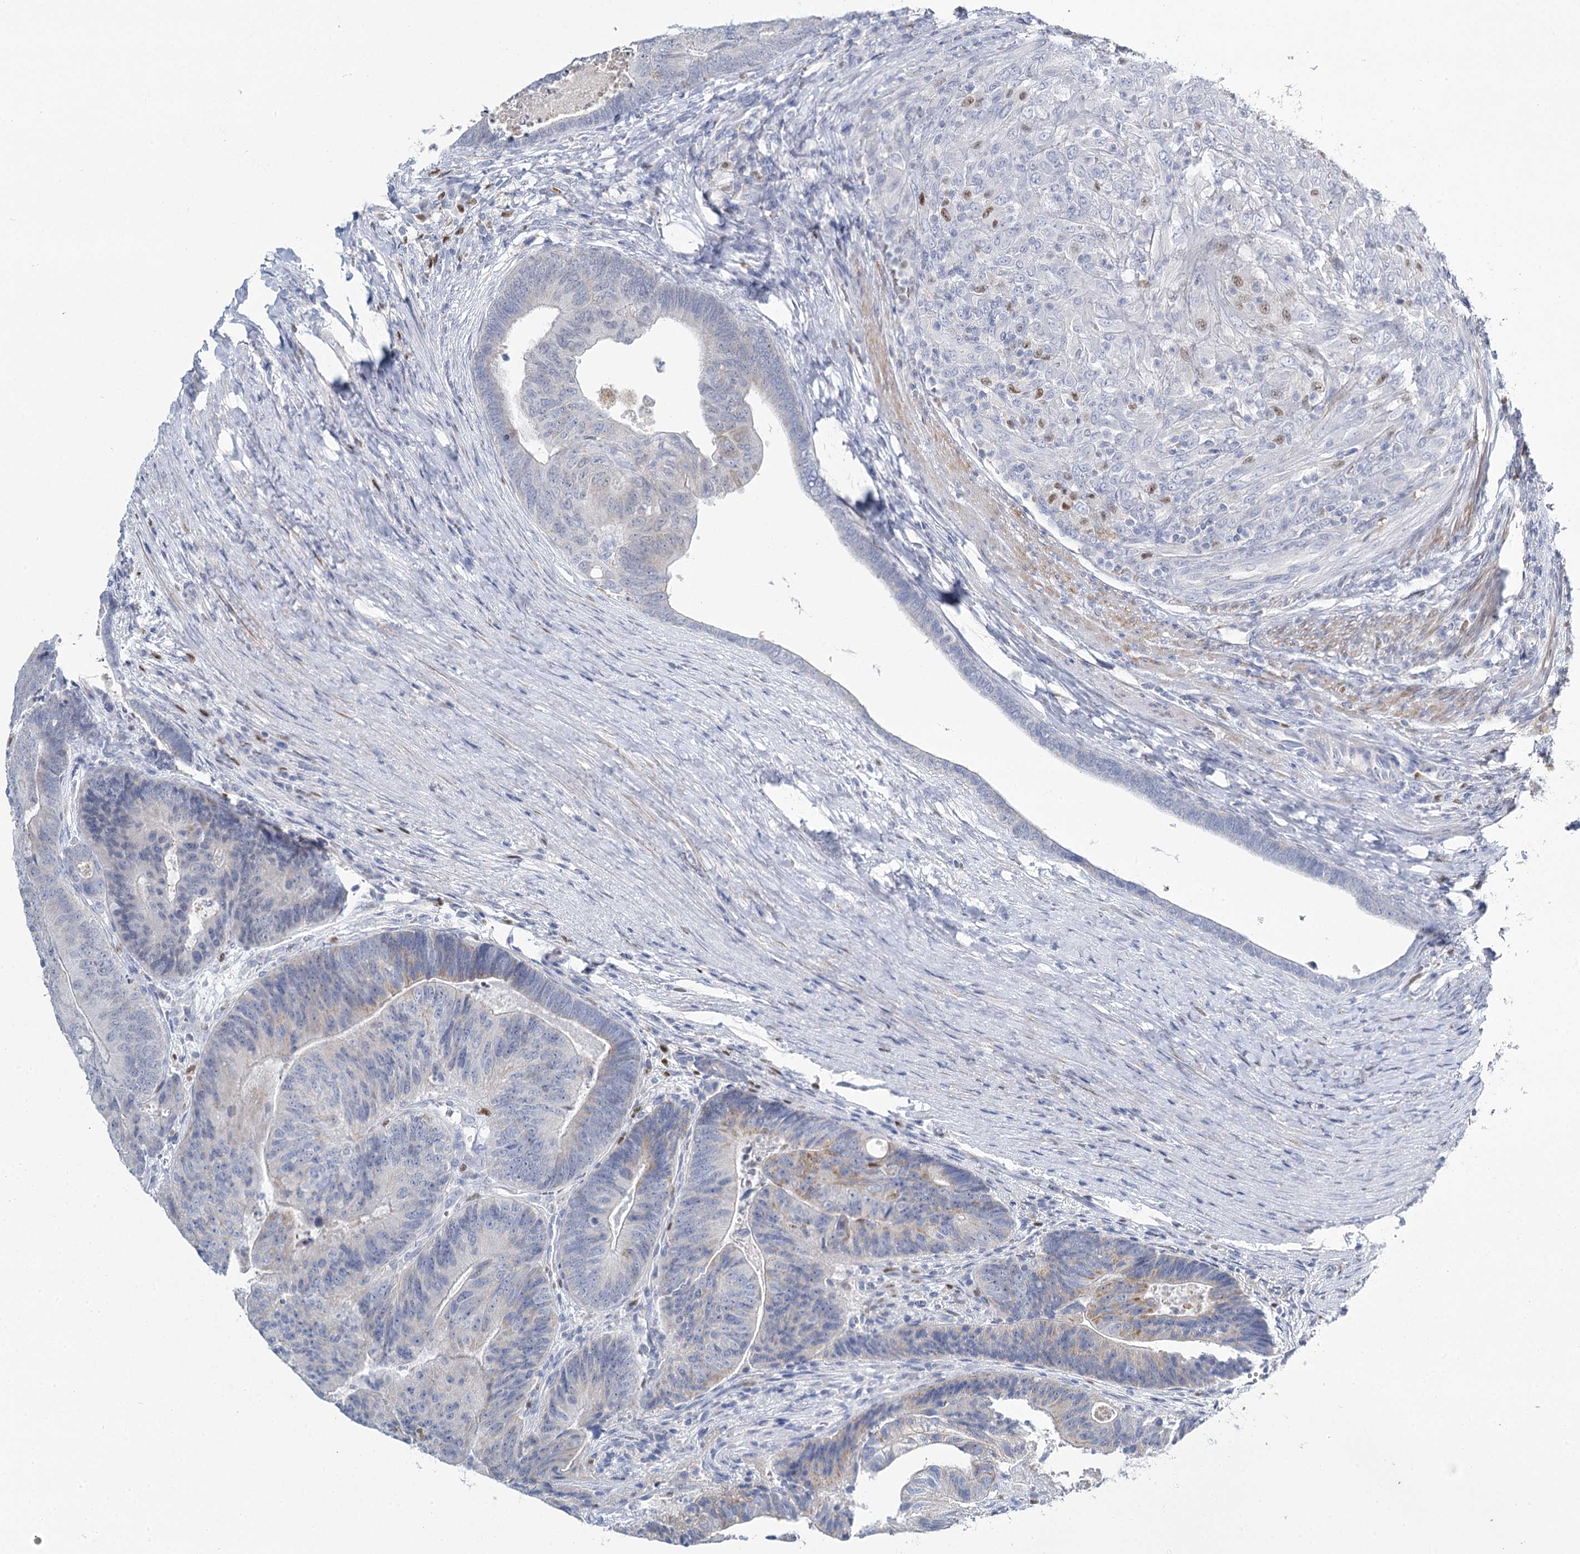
{"staining": {"intensity": "negative", "quantity": "none", "location": "none"}, "tissue": "colorectal cancer", "cell_type": "Tumor cells", "image_type": "cancer", "snomed": [{"axis": "morphology", "description": "Adenocarcinoma, NOS"}, {"axis": "topography", "description": "Colon"}], "caption": "Colorectal cancer was stained to show a protein in brown. There is no significant expression in tumor cells.", "gene": "IGSF3", "patient": {"sex": "female", "age": 67}}